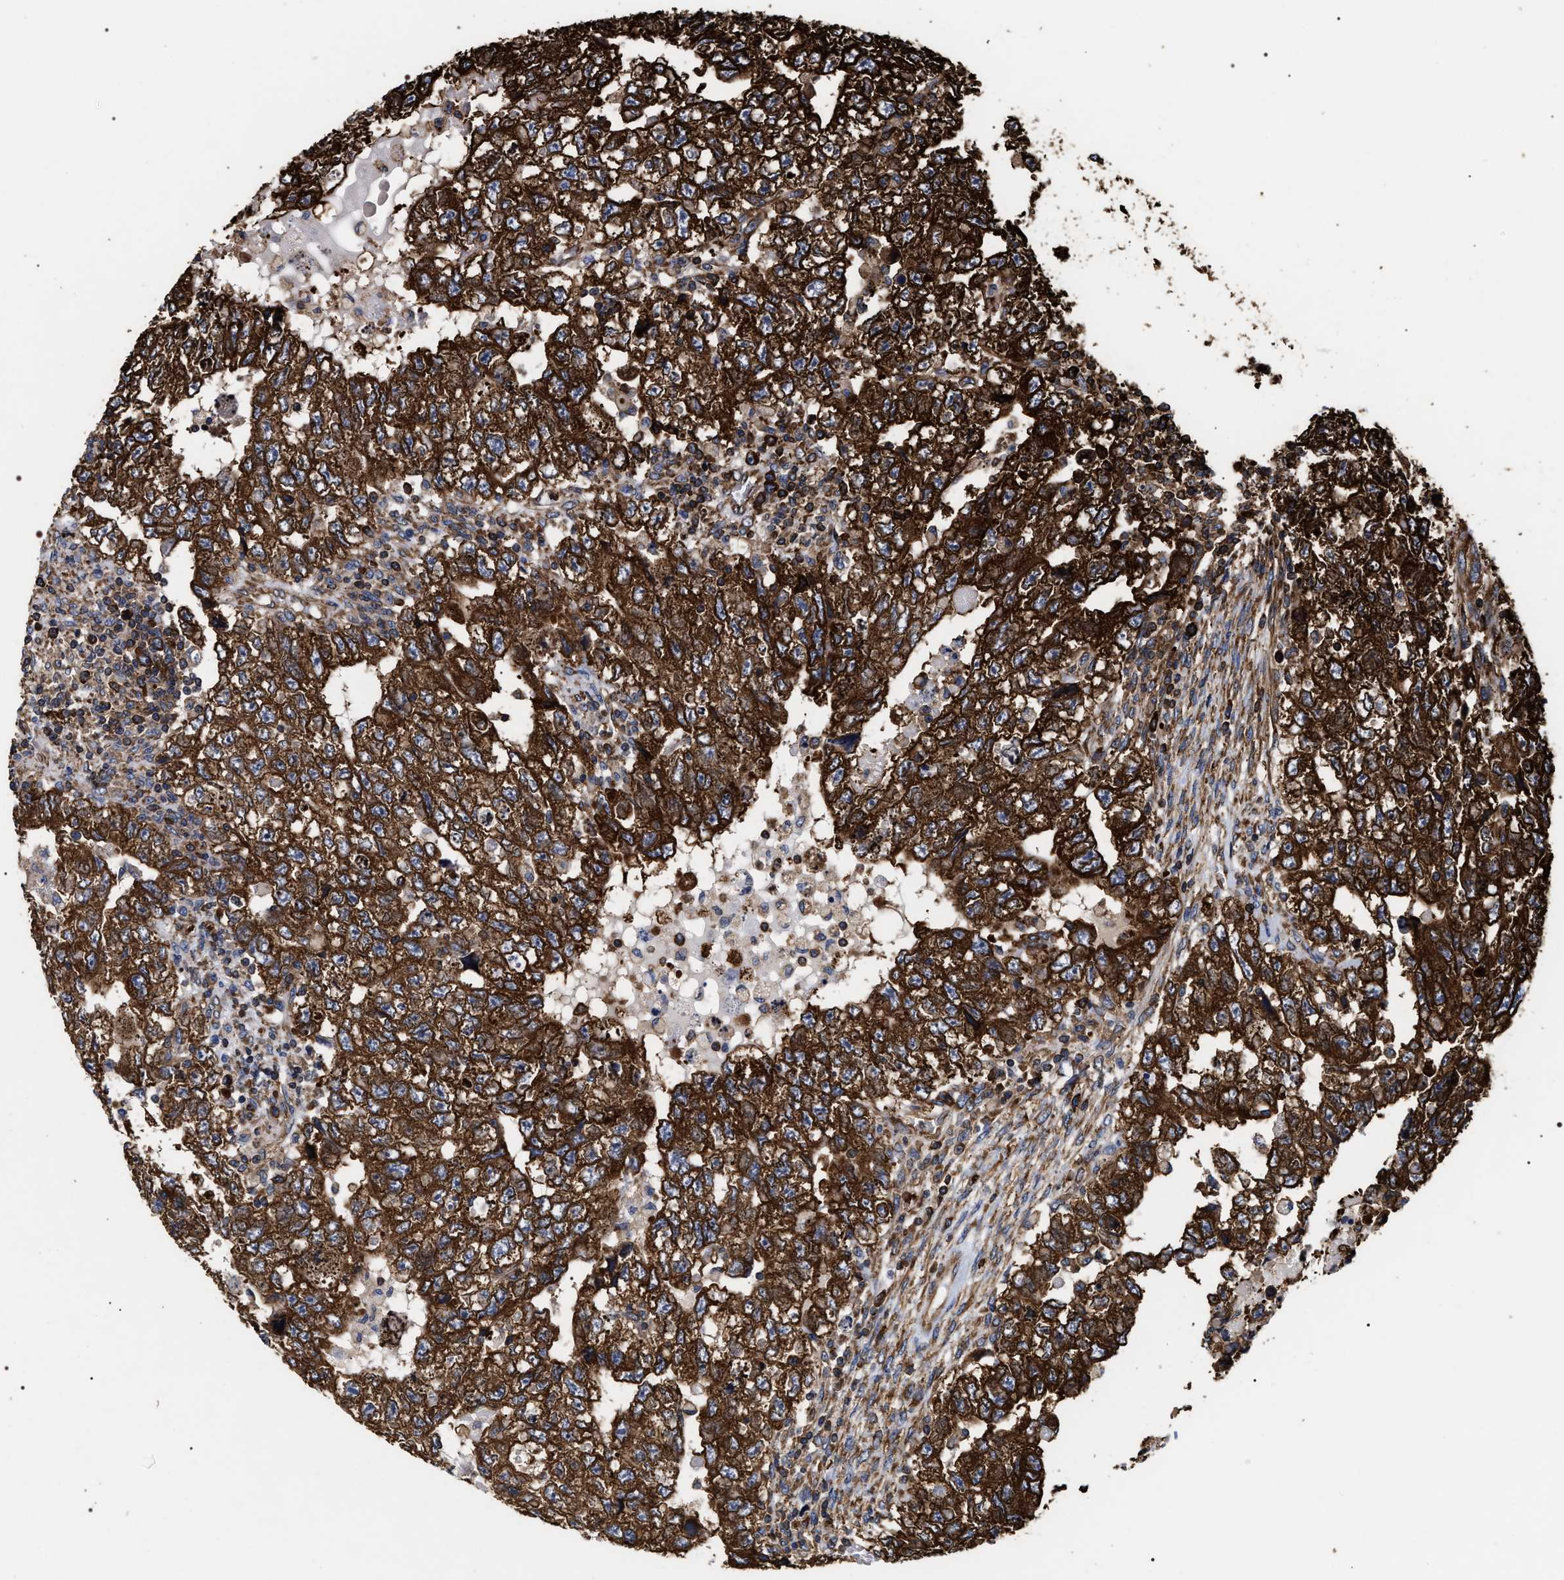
{"staining": {"intensity": "strong", "quantity": ">75%", "location": "cytoplasmic/membranous"}, "tissue": "testis cancer", "cell_type": "Tumor cells", "image_type": "cancer", "snomed": [{"axis": "morphology", "description": "Carcinoma, Embryonal, NOS"}, {"axis": "topography", "description": "Testis"}], "caption": "Human testis cancer (embryonal carcinoma) stained with a protein marker exhibits strong staining in tumor cells.", "gene": "SERBP1", "patient": {"sex": "male", "age": 36}}